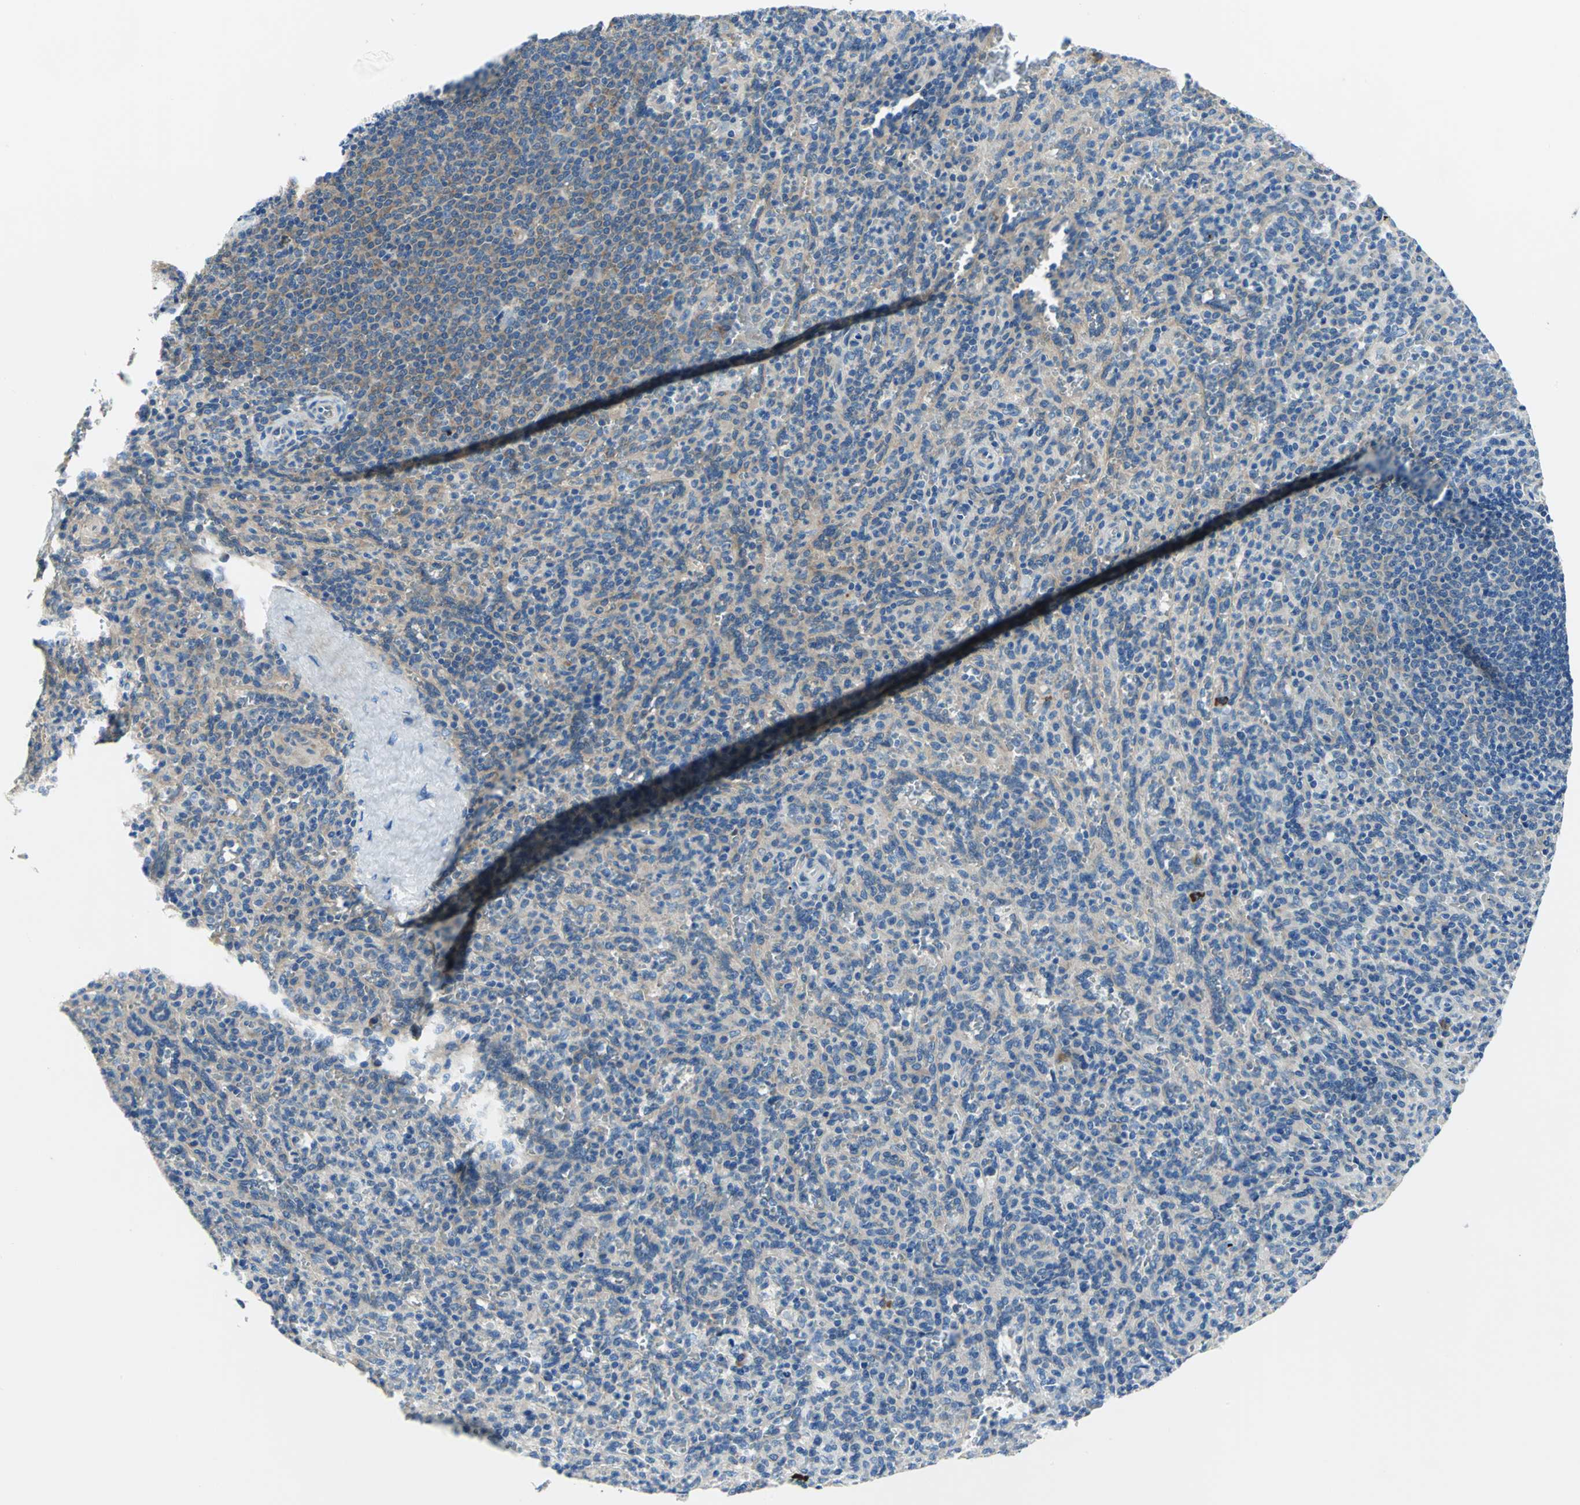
{"staining": {"intensity": "moderate", "quantity": "25%-75%", "location": "cytoplasmic/membranous"}, "tissue": "spleen", "cell_type": "Cells in red pulp", "image_type": "normal", "snomed": [{"axis": "morphology", "description": "Normal tissue, NOS"}, {"axis": "topography", "description": "Spleen"}], "caption": "Benign spleen displays moderate cytoplasmic/membranous positivity in about 25%-75% of cells in red pulp.", "gene": "TRIM25", "patient": {"sex": "male", "age": 36}}